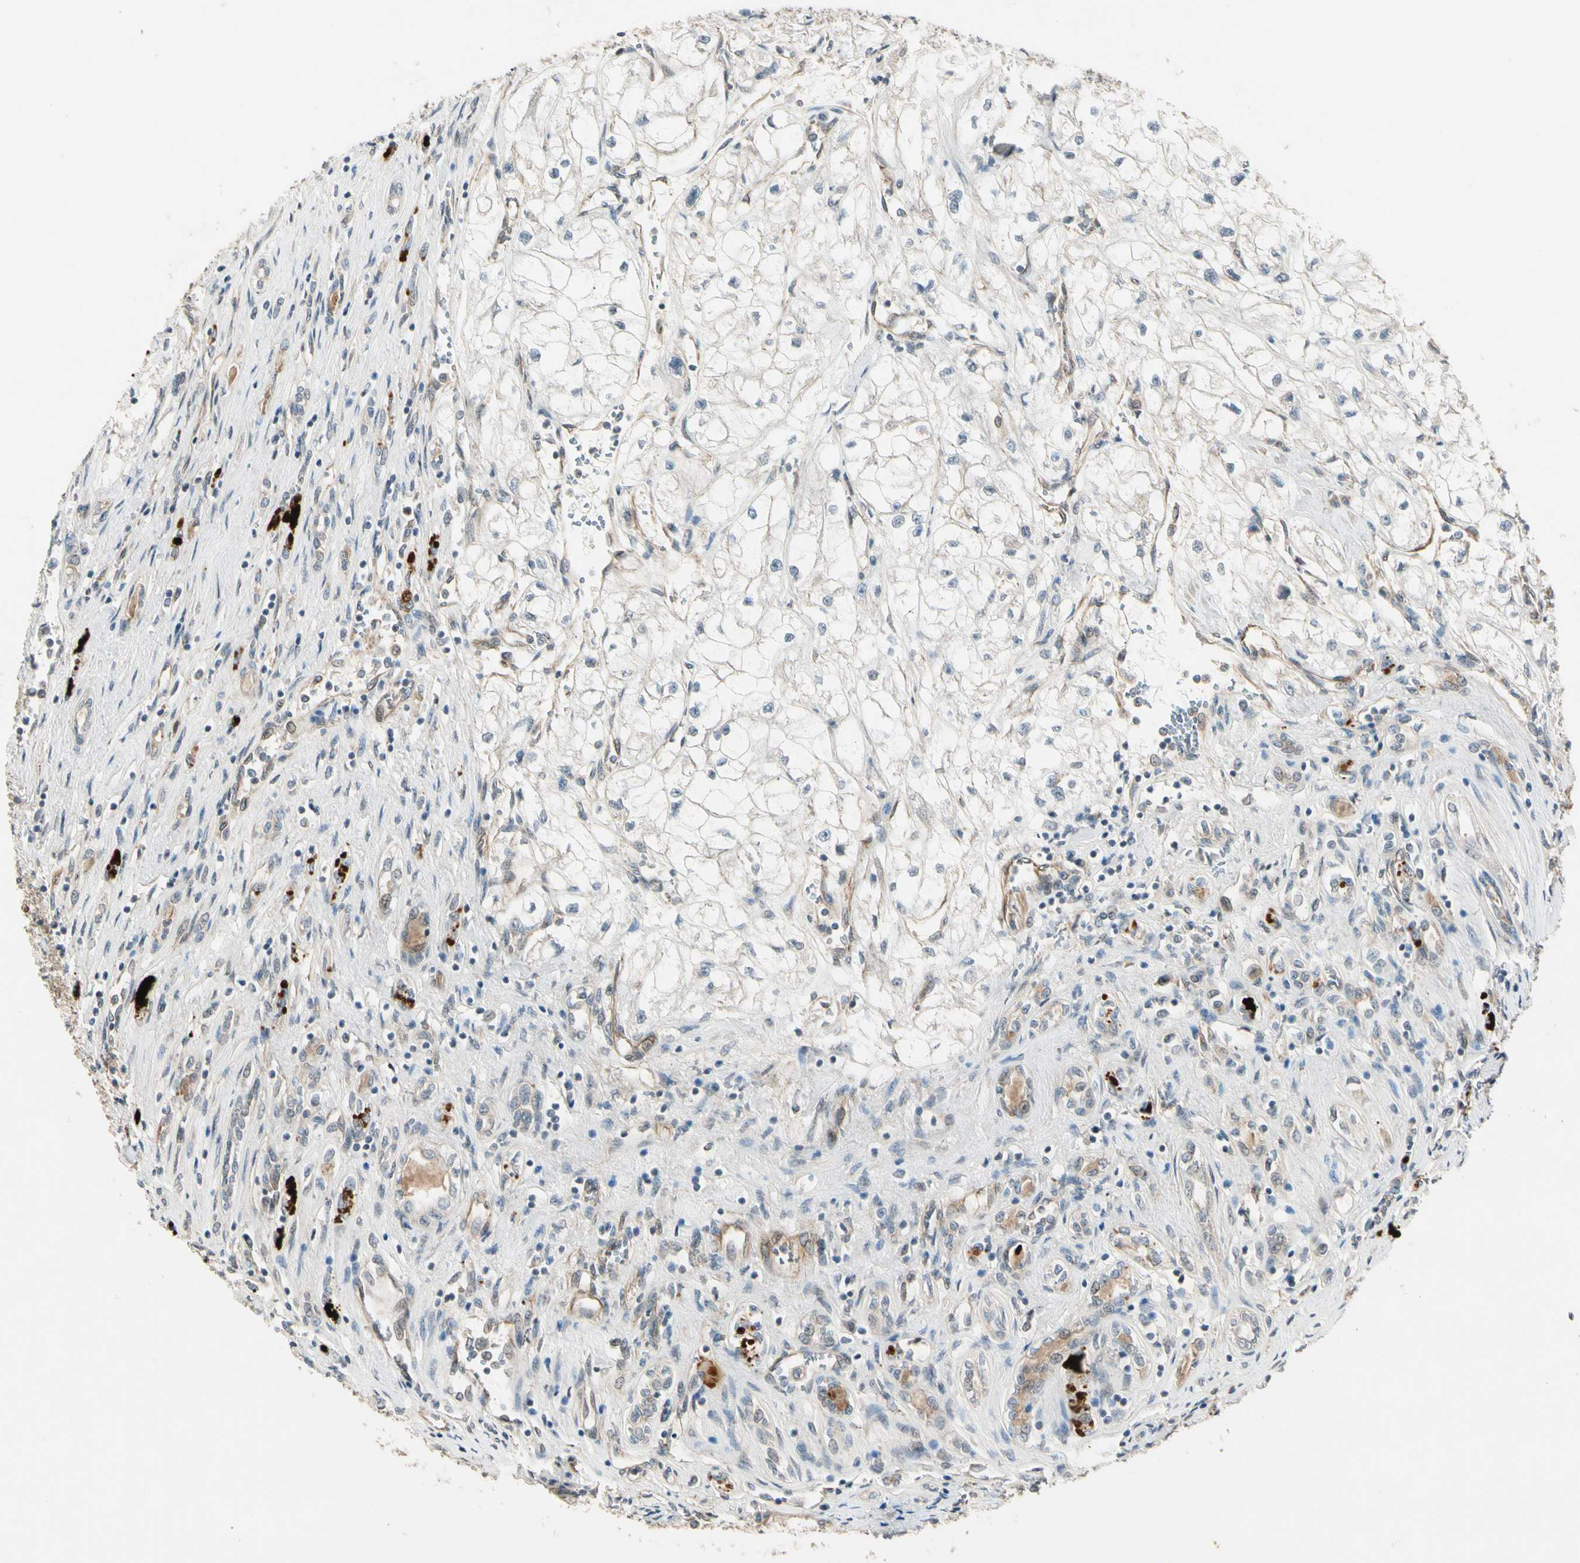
{"staining": {"intensity": "negative", "quantity": "none", "location": "none"}, "tissue": "renal cancer", "cell_type": "Tumor cells", "image_type": "cancer", "snomed": [{"axis": "morphology", "description": "Adenocarcinoma, NOS"}, {"axis": "topography", "description": "Kidney"}], "caption": "Immunohistochemical staining of renal cancer displays no significant staining in tumor cells. (DAB IHC visualized using brightfield microscopy, high magnification).", "gene": "ROCK2", "patient": {"sex": "female", "age": 70}}